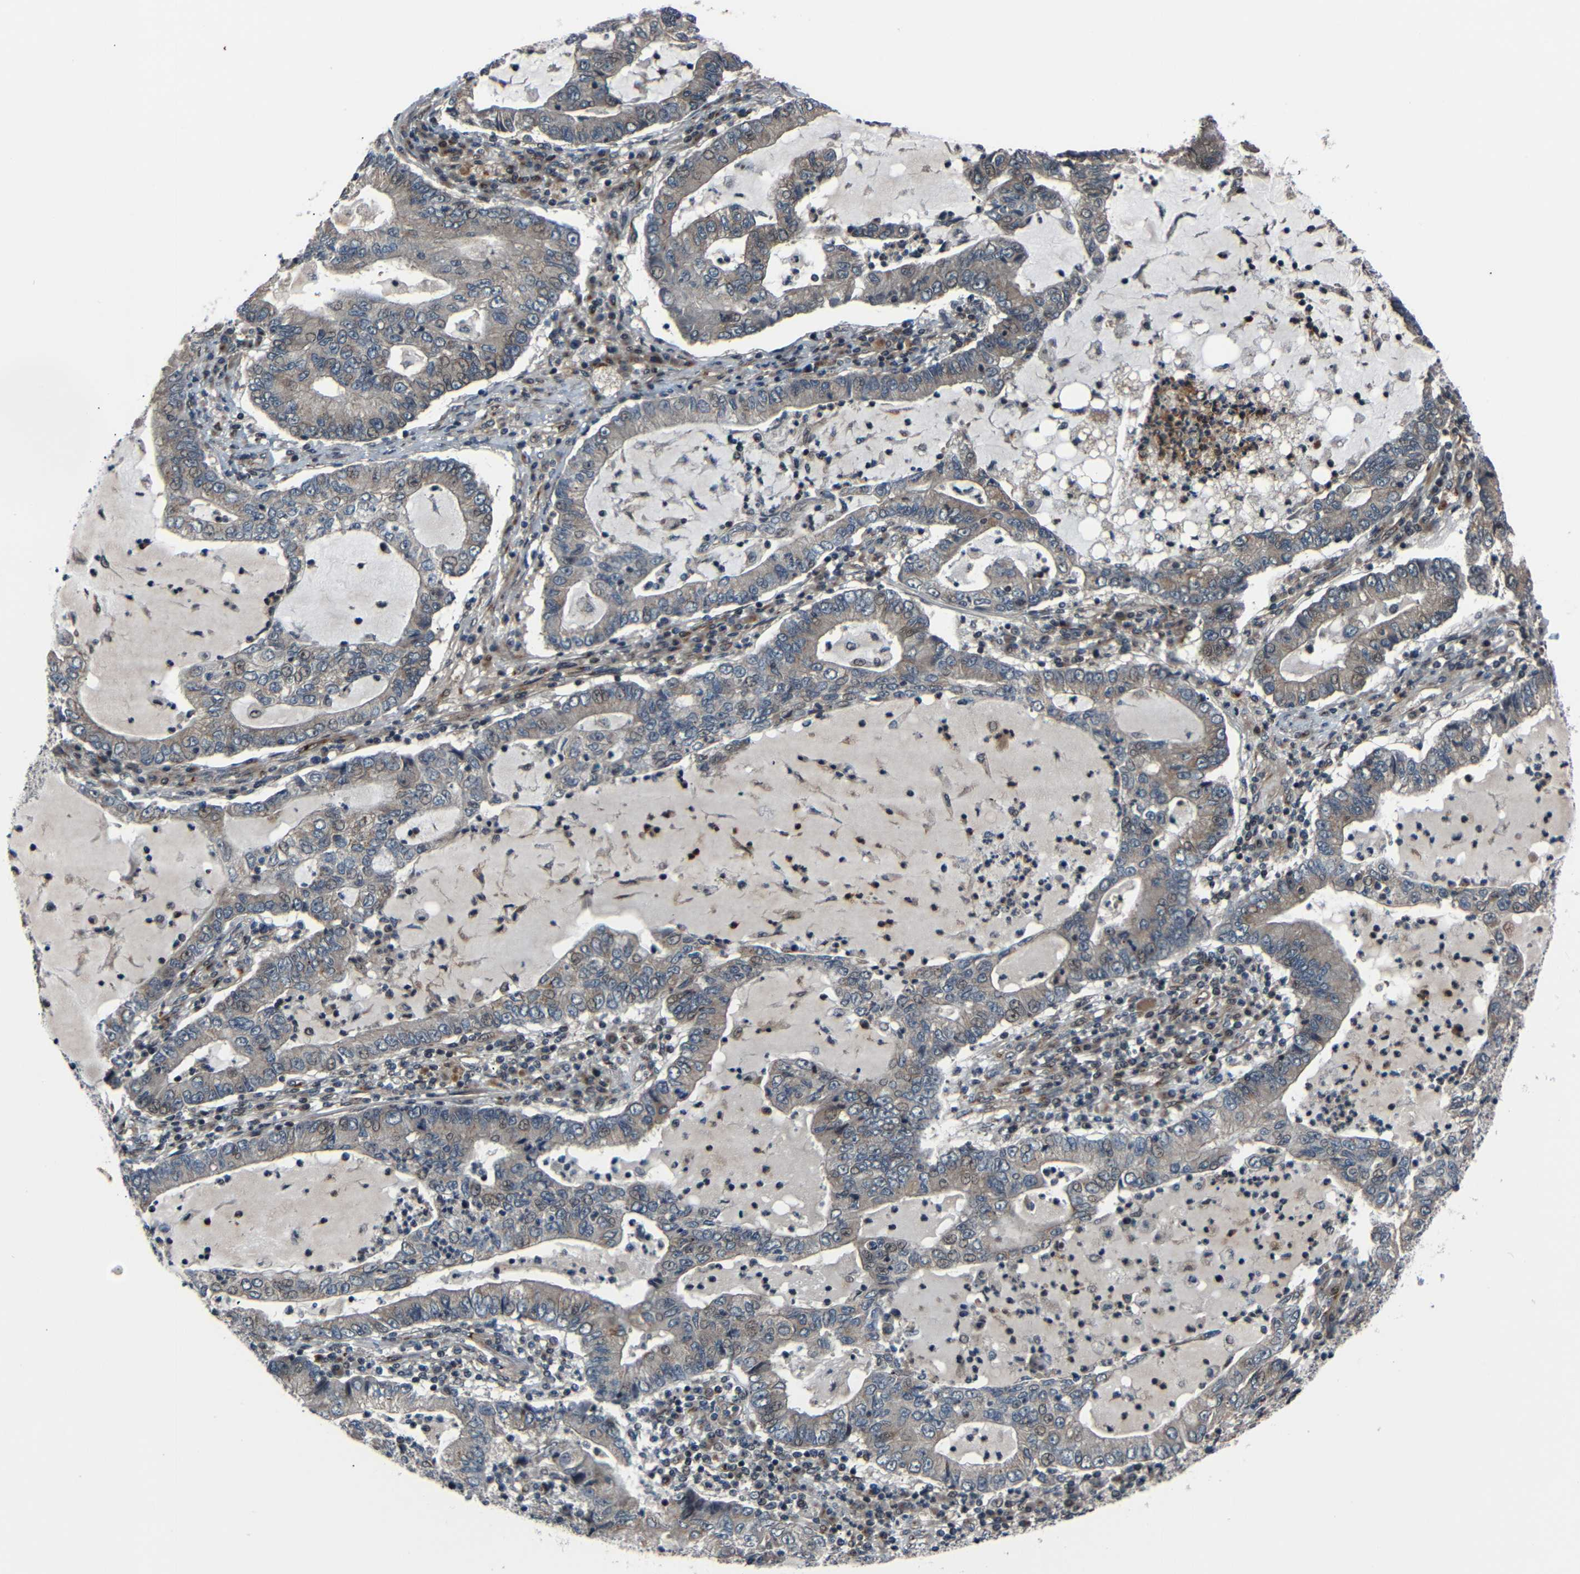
{"staining": {"intensity": "weak", "quantity": "25%-75%", "location": "cytoplasmic/membranous"}, "tissue": "lung cancer", "cell_type": "Tumor cells", "image_type": "cancer", "snomed": [{"axis": "morphology", "description": "Adenocarcinoma, NOS"}, {"axis": "topography", "description": "Lung"}], "caption": "Lung cancer was stained to show a protein in brown. There is low levels of weak cytoplasmic/membranous staining in about 25%-75% of tumor cells.", "gene": "AKAP9", "patient": {"sex": "female", "age": 51}}